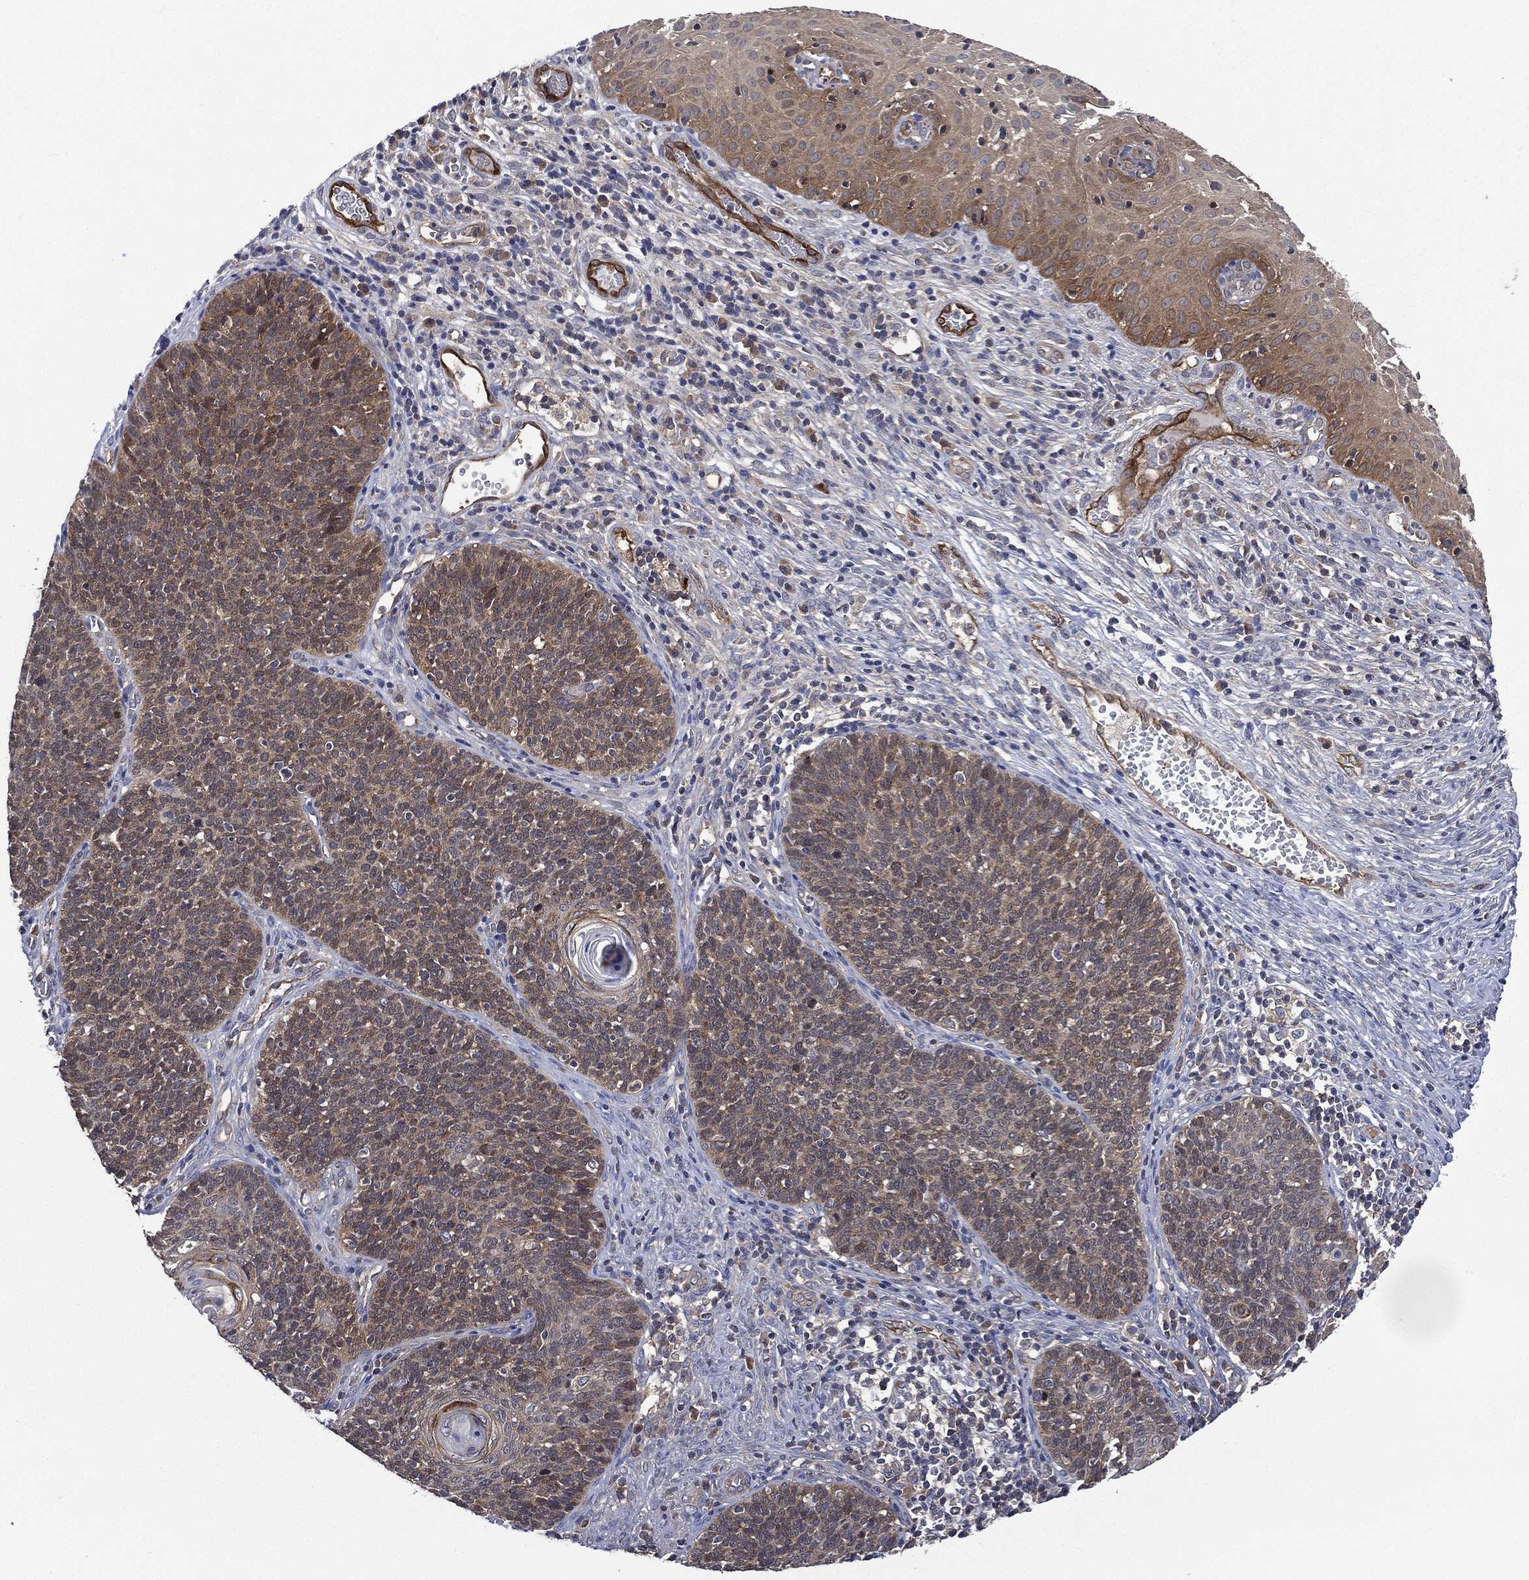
{"staining": {"intensity": "moderate", "quantity": ">75%", "location": "cytoplasmic/membranous"}, "tissue": "cervical cancer", "cell_type": "Tumor cells", "image_type": "cancer", "snomed": [{"axis": "morphology", "description": "Normal tissue, NOS"}, {"axis": "morphology", "description": "Squamous cell carcinoma, NOS"}, {"axis": "topography", "description": "Cervix"}], "caption": "High-power microscopy captured an immunohistochemistry (IHC) image of cervical cancer, revealing moderate cytoplasmic/membranous positivity in approximately >75% of tumor cells. (IHC, brightfield microscopy, high magnification).", "gene": "SMPD3", "patient": {"sex": "female", "age": 39}}